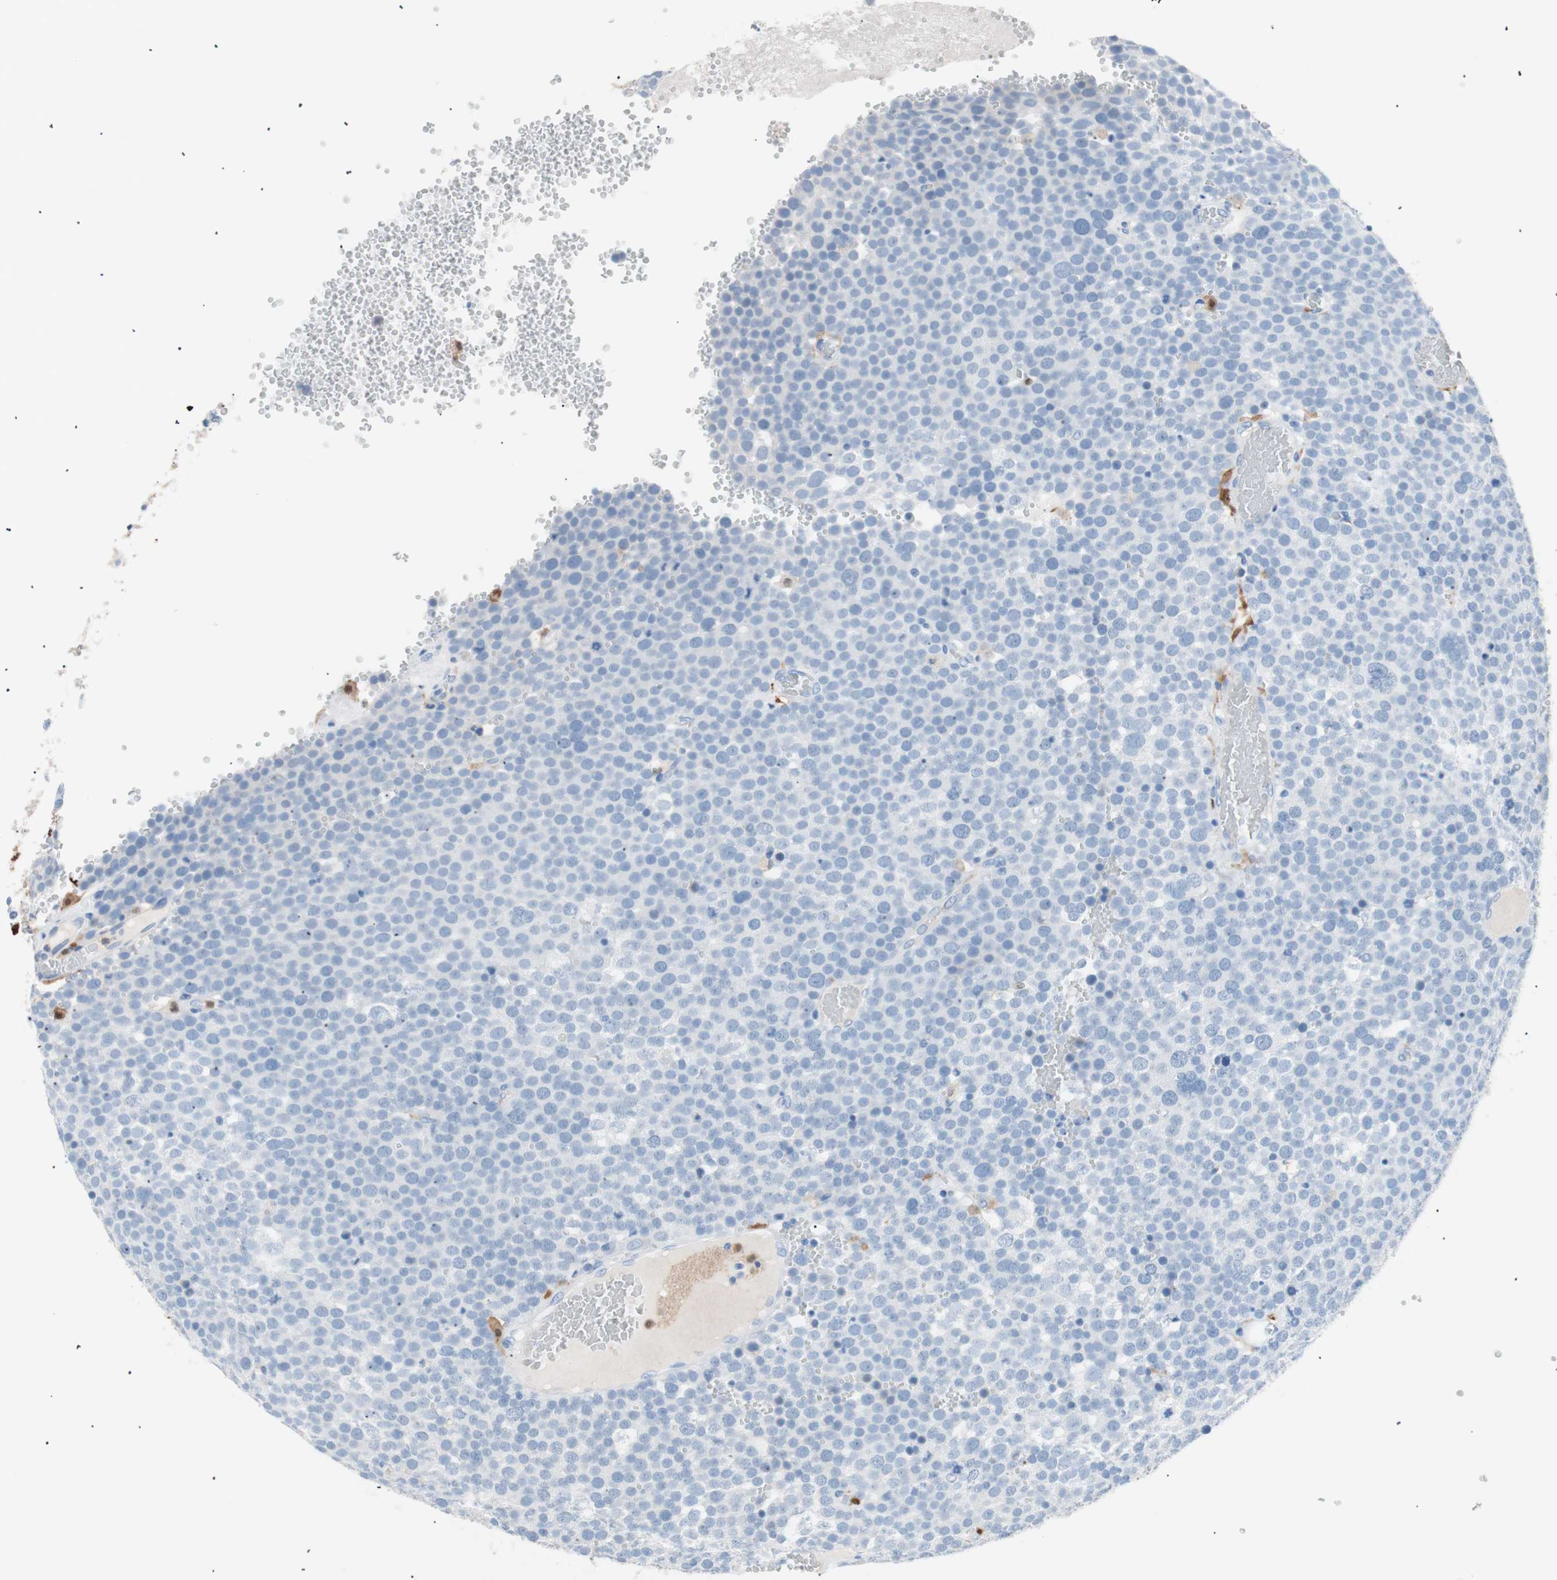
{"staining": {"intensity": "negative", "quantity": "none", "location": "none"}, "tissue": "testis cancer", "cell_type": "Tumor cells", "image_type": "cancer", "snomed": [{"axis": "morphology", "description": "Seminoma, NOS"}, {"axis": "topography", "description": "Testis"}], "caption": "Immunohistochemistry (IHC) of testis cancer reveals no positivity in tumor cells.", "gene": "IL18", "patient": {"sex": "male", "age": 71}}